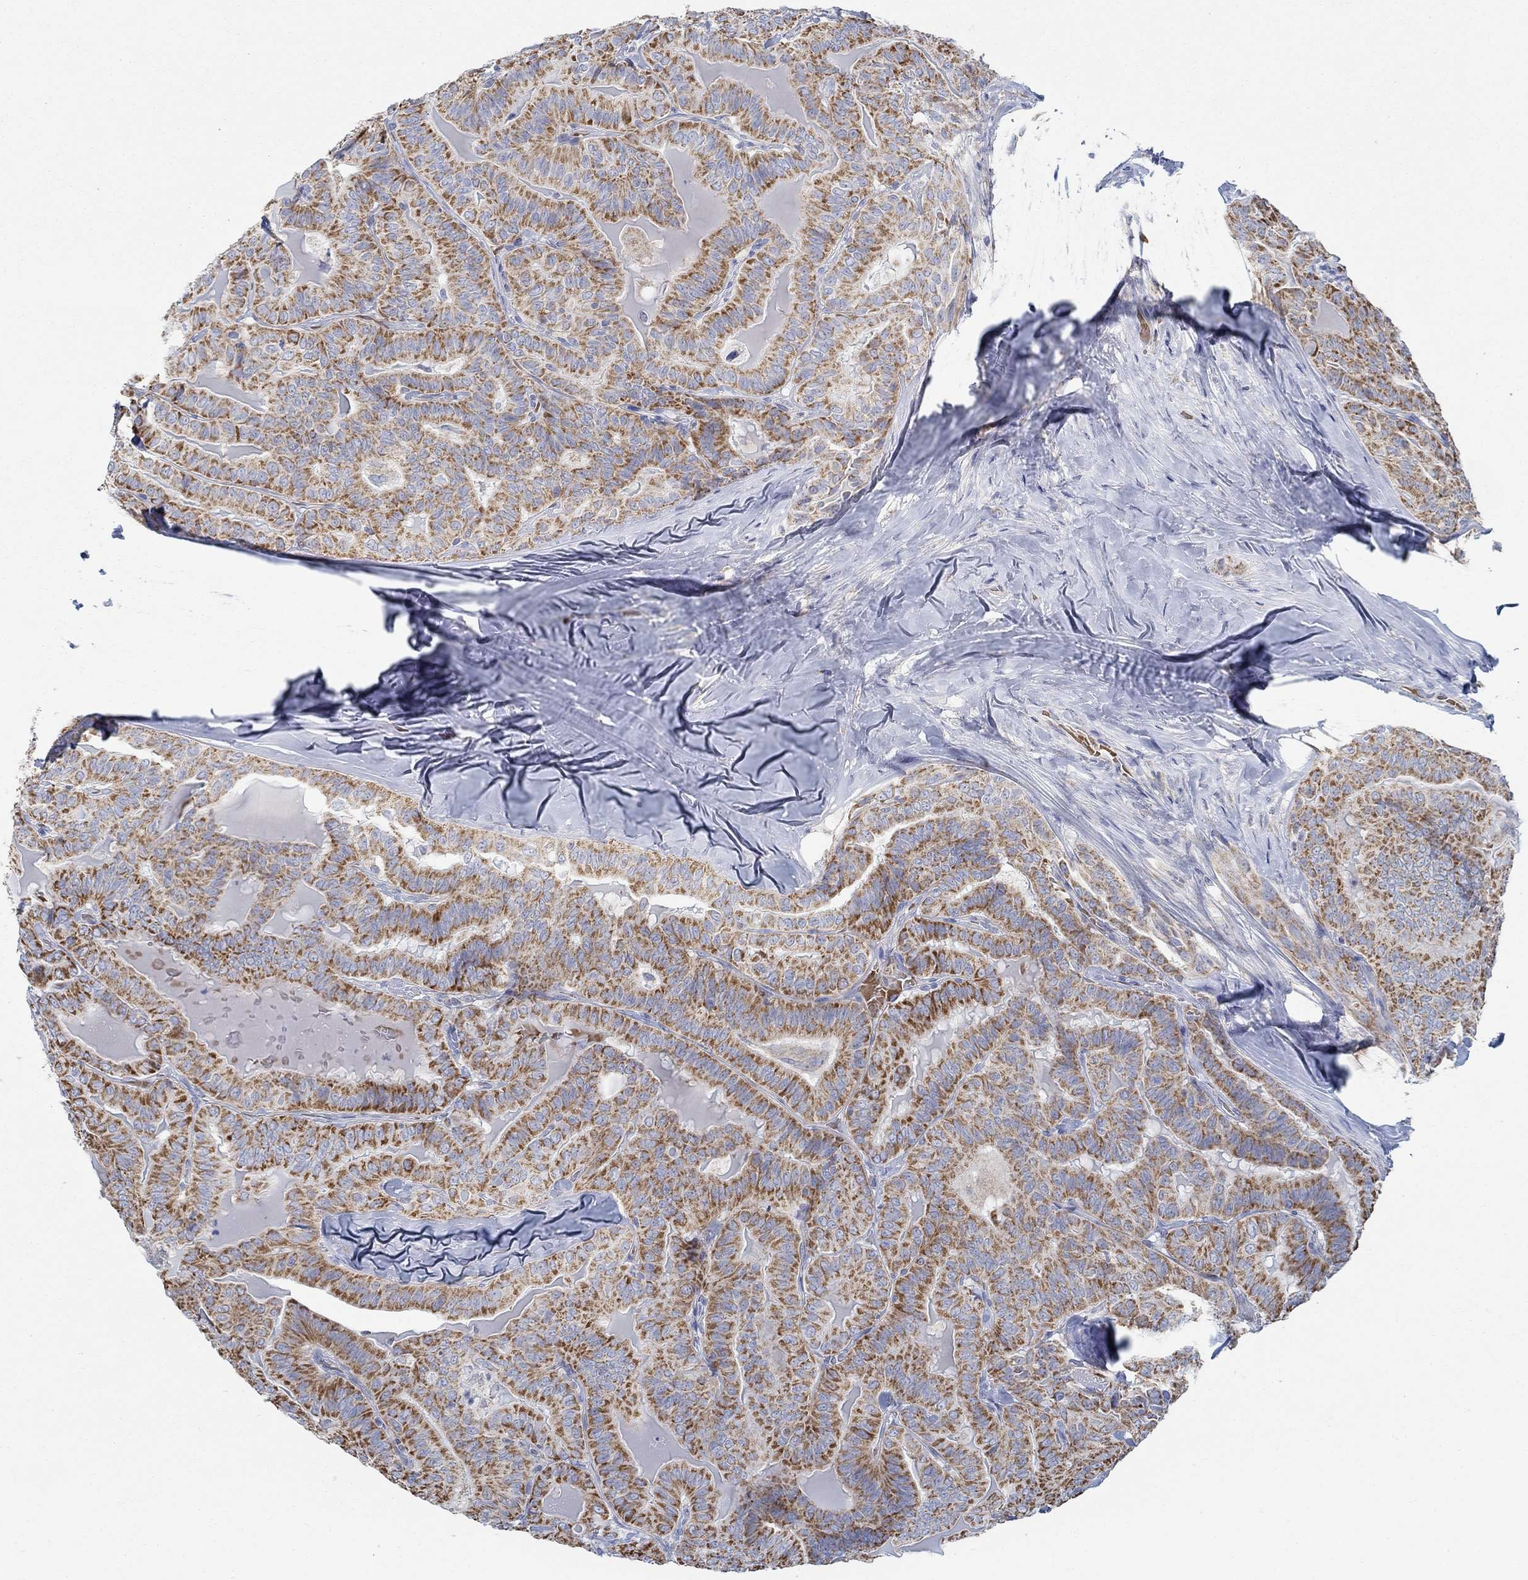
{"staining": {"intensity": "strong", "quantity": ">75%", "location": "cytoplasmic/membranous"}, "tissue": "thyroid cancer", "cell_type": "Tumor cells", "image_type": "cancer", "snomed": [{"axis": "morphology", "description": "Papillary adenocarcinoma, NOS"}, {"axis": "topography", "description": "Thyroid gland"}], "caption": "Papillary adenocarcinoma (thyroid) was stained to show a protein in brown. There is high levels of strong cytoplasmic/membranous positivity in about >75% of tumor cells. The staining was performed using DAB (3,3'-diaminobenzidine) to visualize the protein expression in brown, while the nuclei were stained in blue with hematoxylin (Magnification: 20x).", "gene": "GLOD5", "patient": {"sex": "female", "age": 68}}